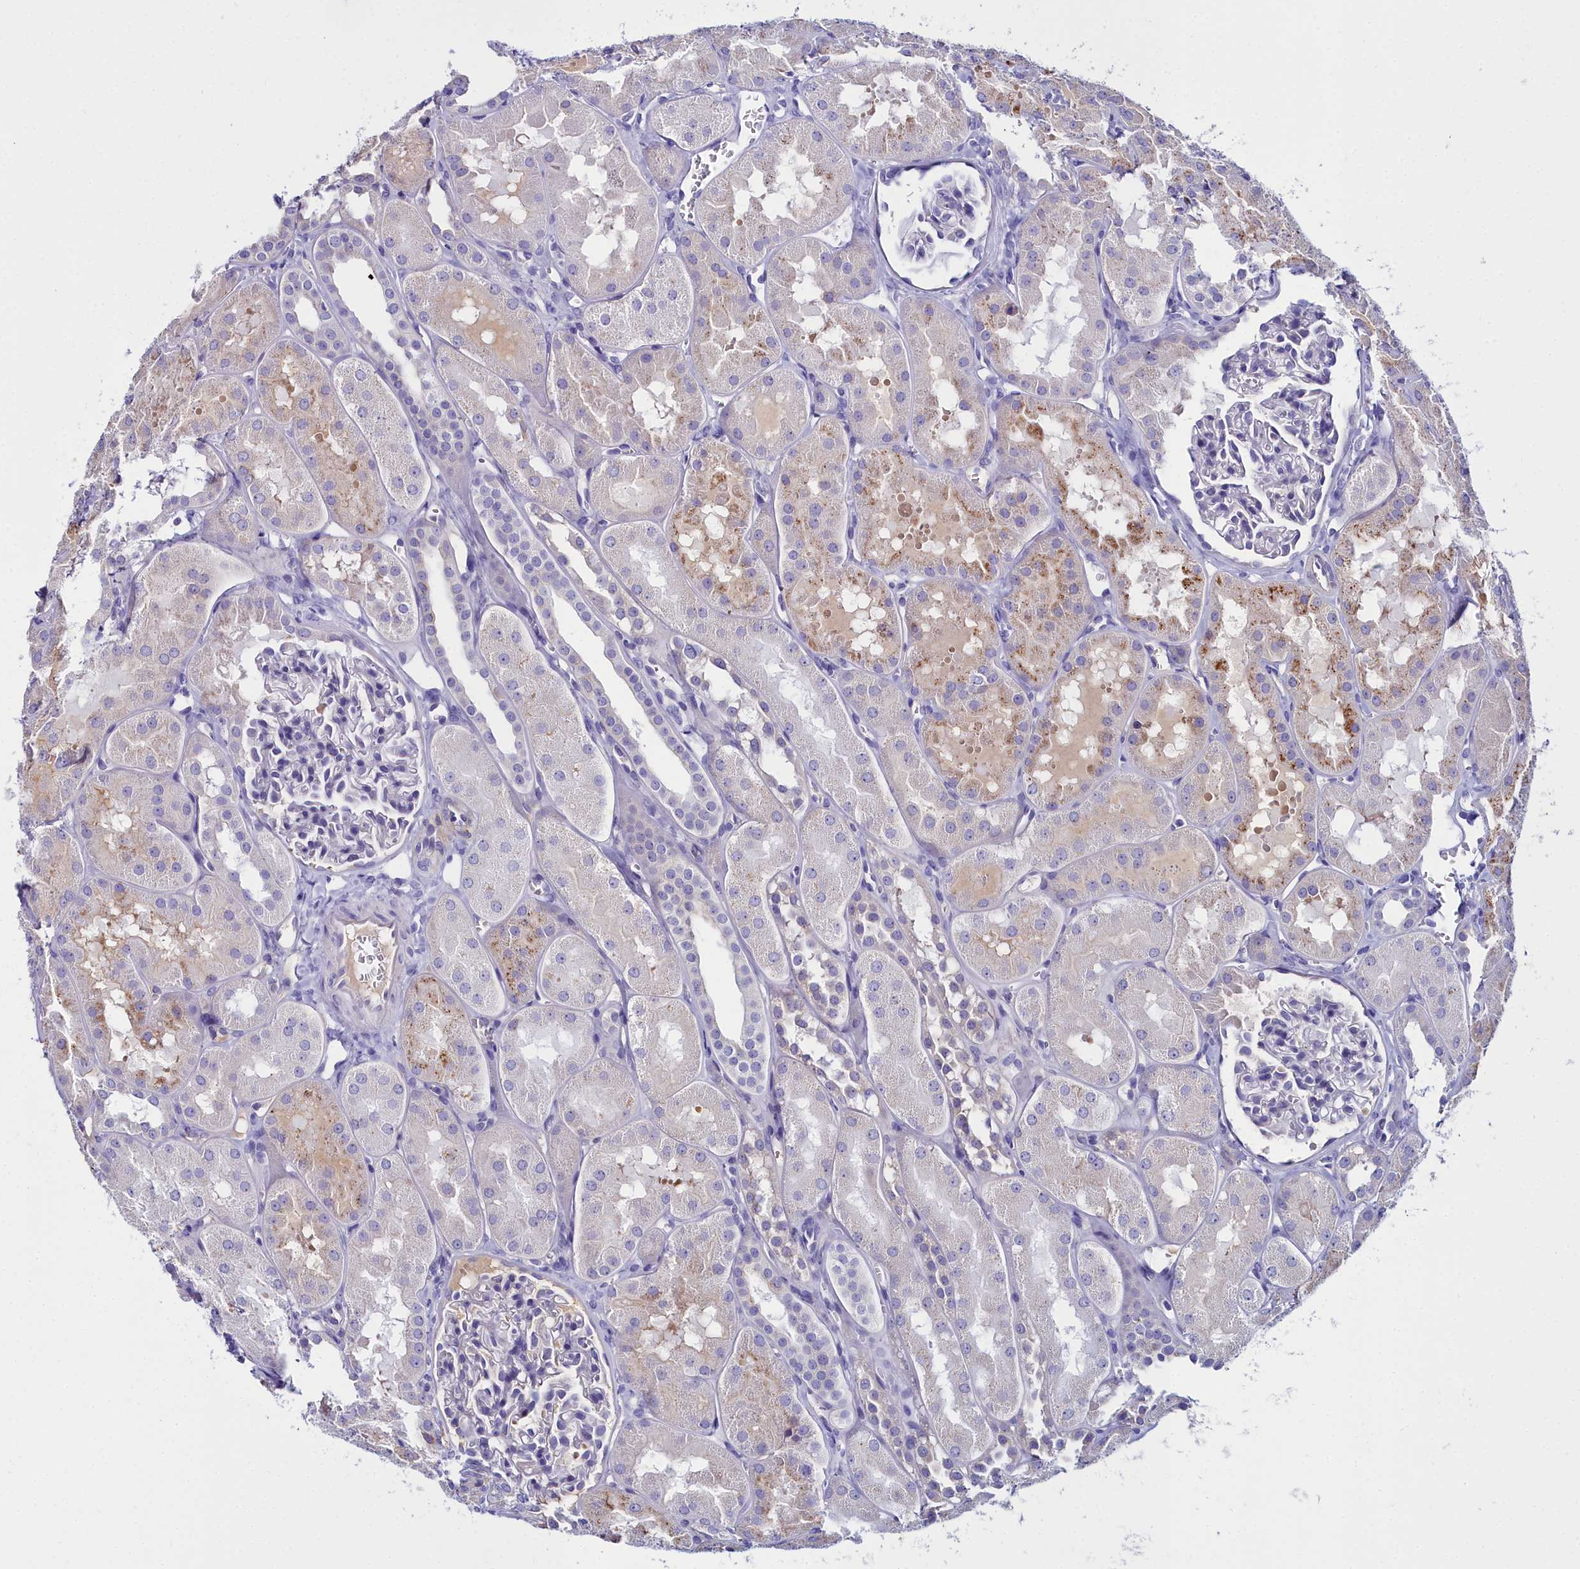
{"staining": {"intensity": "negative", "quantity": "none", "location": "none"}, "tissue": "kidney", "cell_type": "Cells in glomeruli", "image_type": "normal", "snomed": [{"axis": "morphology", "description": "Normal tissue, NOS"}, {"axis": "topography", "description": "Kidney"}, {"axis": "topography", "description": "Urinary bladder"}], "caption": "Photomicrograph shows no protein positivity in cells in glomeruli of benign kidney. (DAB (3,3'-diaminobenzidine) IHC visualized using brightfield microscopy, high magnification).", "gene": "ELAPOR2", "patient": {"sex": "male", "age": 16}}